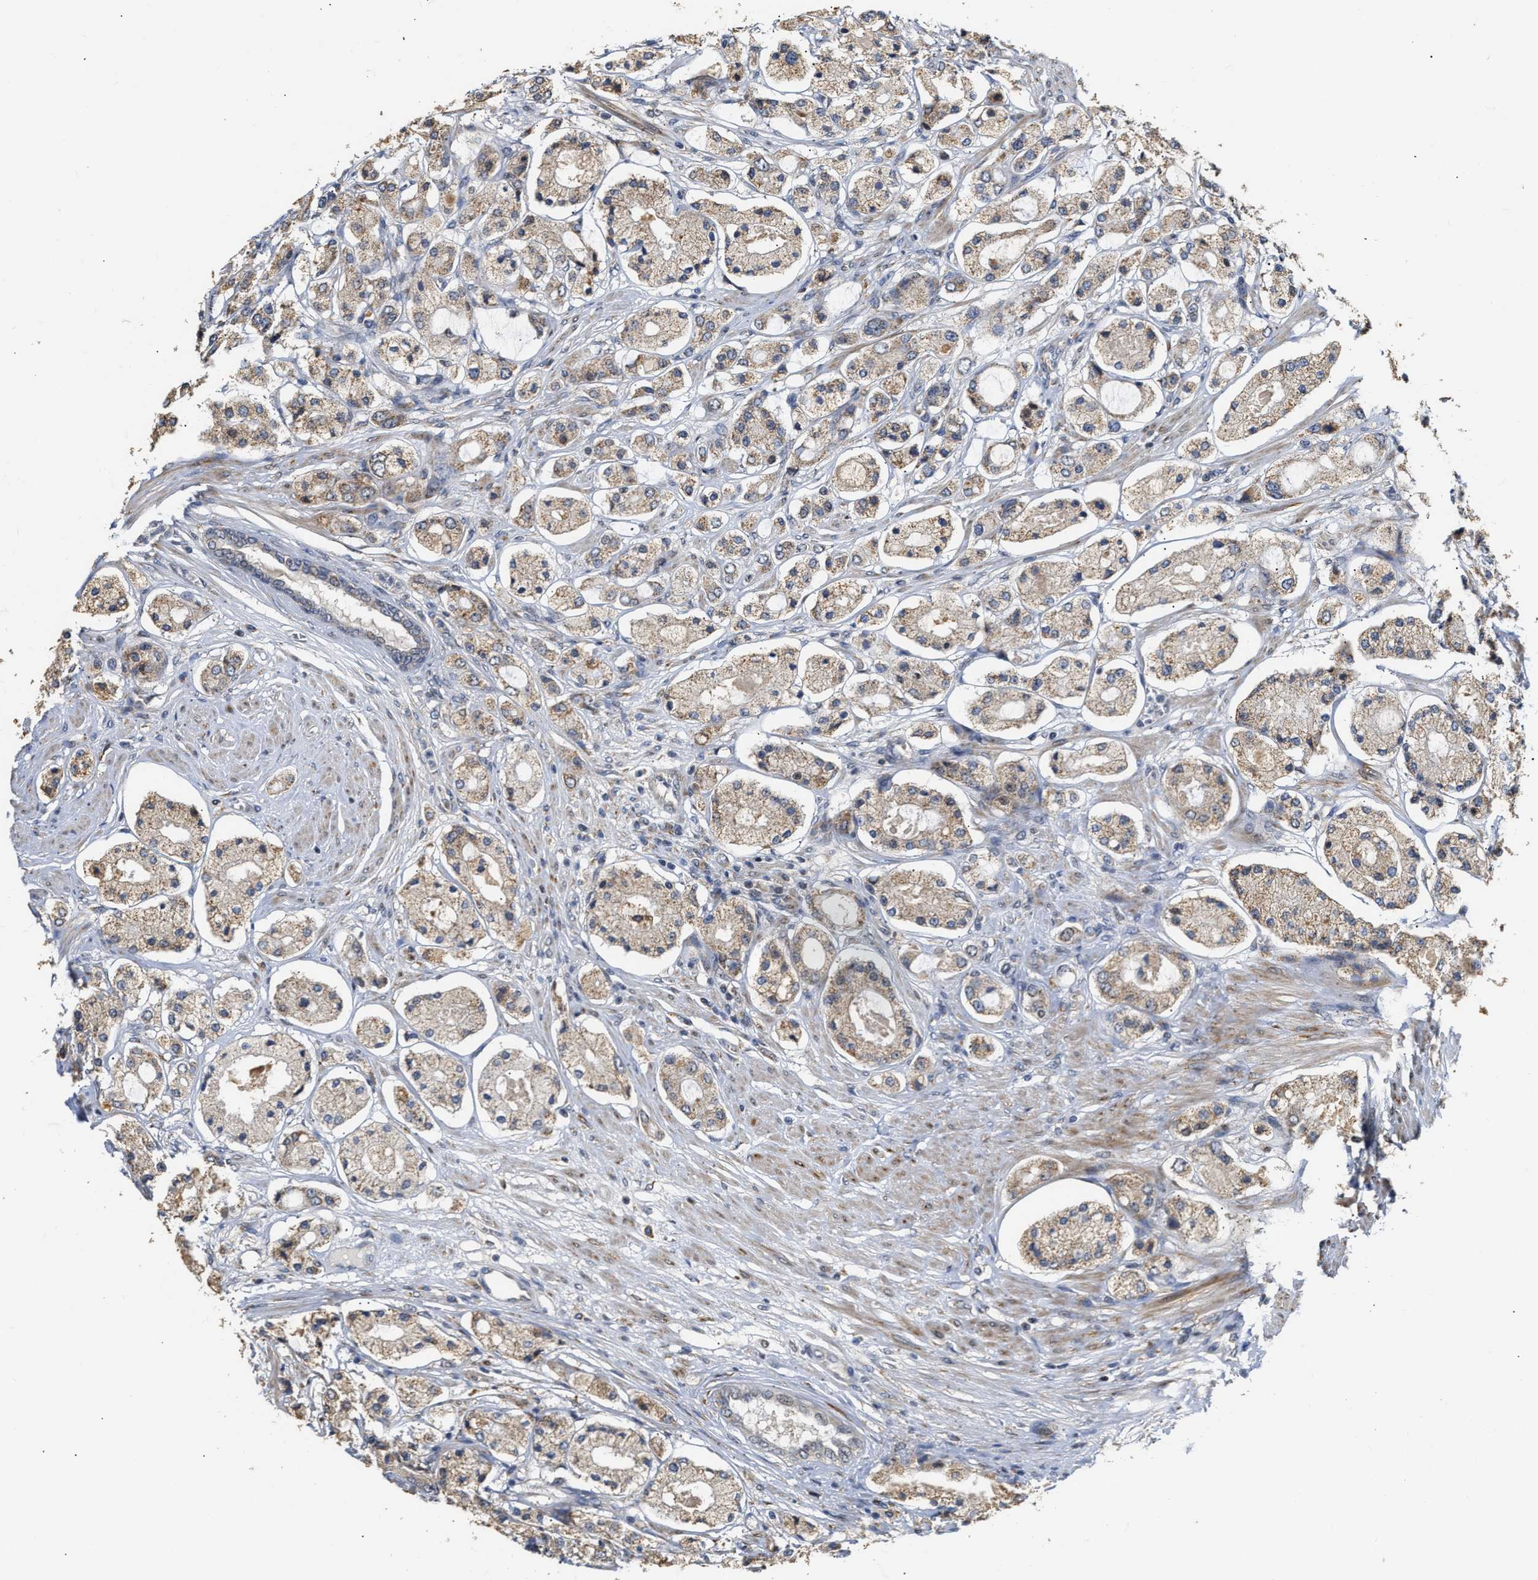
{"staining": {"intensity": "moderate", "quantity": ">75%", "location": "cytoplasmic/membranous"}, "tissue": "prostate cancer", "cell_type": "Tumor cells", "image_type": "cancer", "snomed": [{"axis": "morphology", "description": "Adenocarcinoma, High grade"}, {"axis": "topography", "description": "Prostate"}], "caption": "Prostate cancer stained for a protein demonstrates moderate cytoplasmic/membranous positivity in tumor cells.", "gene": "DEPTOR", "patient": {"sex": "male", "age": 65}}